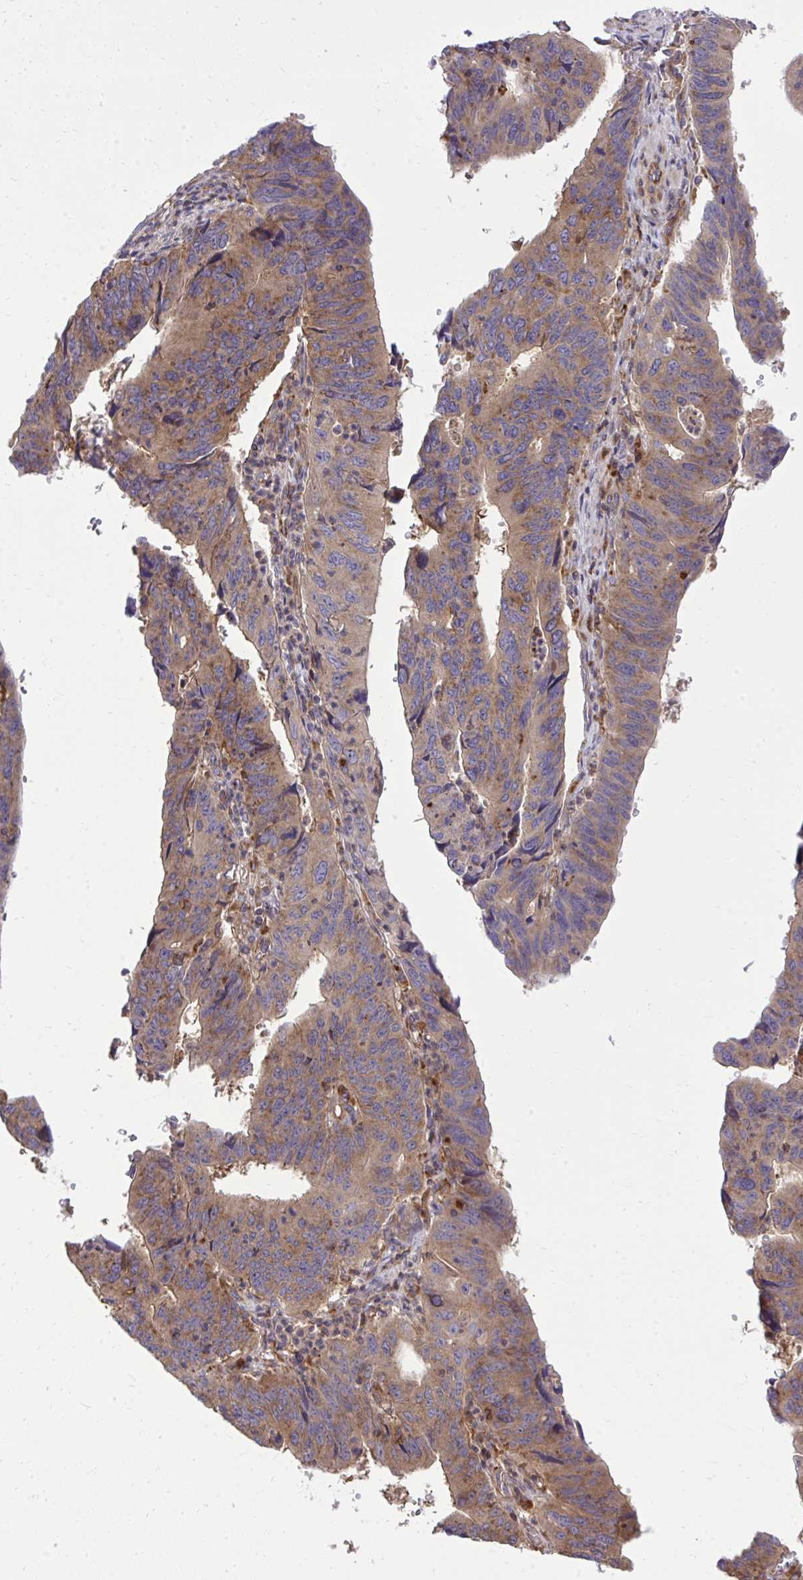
{"staining": {"intensity": "weak", "quantity": ">75%", "location": "cytoplasmic/membranous"}, "tissue": "stomach cancer", "cell_type": "Tumor cells", "image_type": "cancer", "snomed": [{"axis": "morphology", "description": "Adenocarcinoma, NOS"}, {"axis": "topography", "description": "Stomach"}], "caption": "Immunohistochemistry (IHC) of stomach cancer (adenocarcinoma) reveals low levels of weak cytoplasmic/membranous positivity in about >75% of tumor cells. (DAB (3,3'-diaminobenzidine) = brown stain, brightfield microscopy at high magnification).", "gene": "PAIP2", "patient": {"sex": "male", "age": 59}}